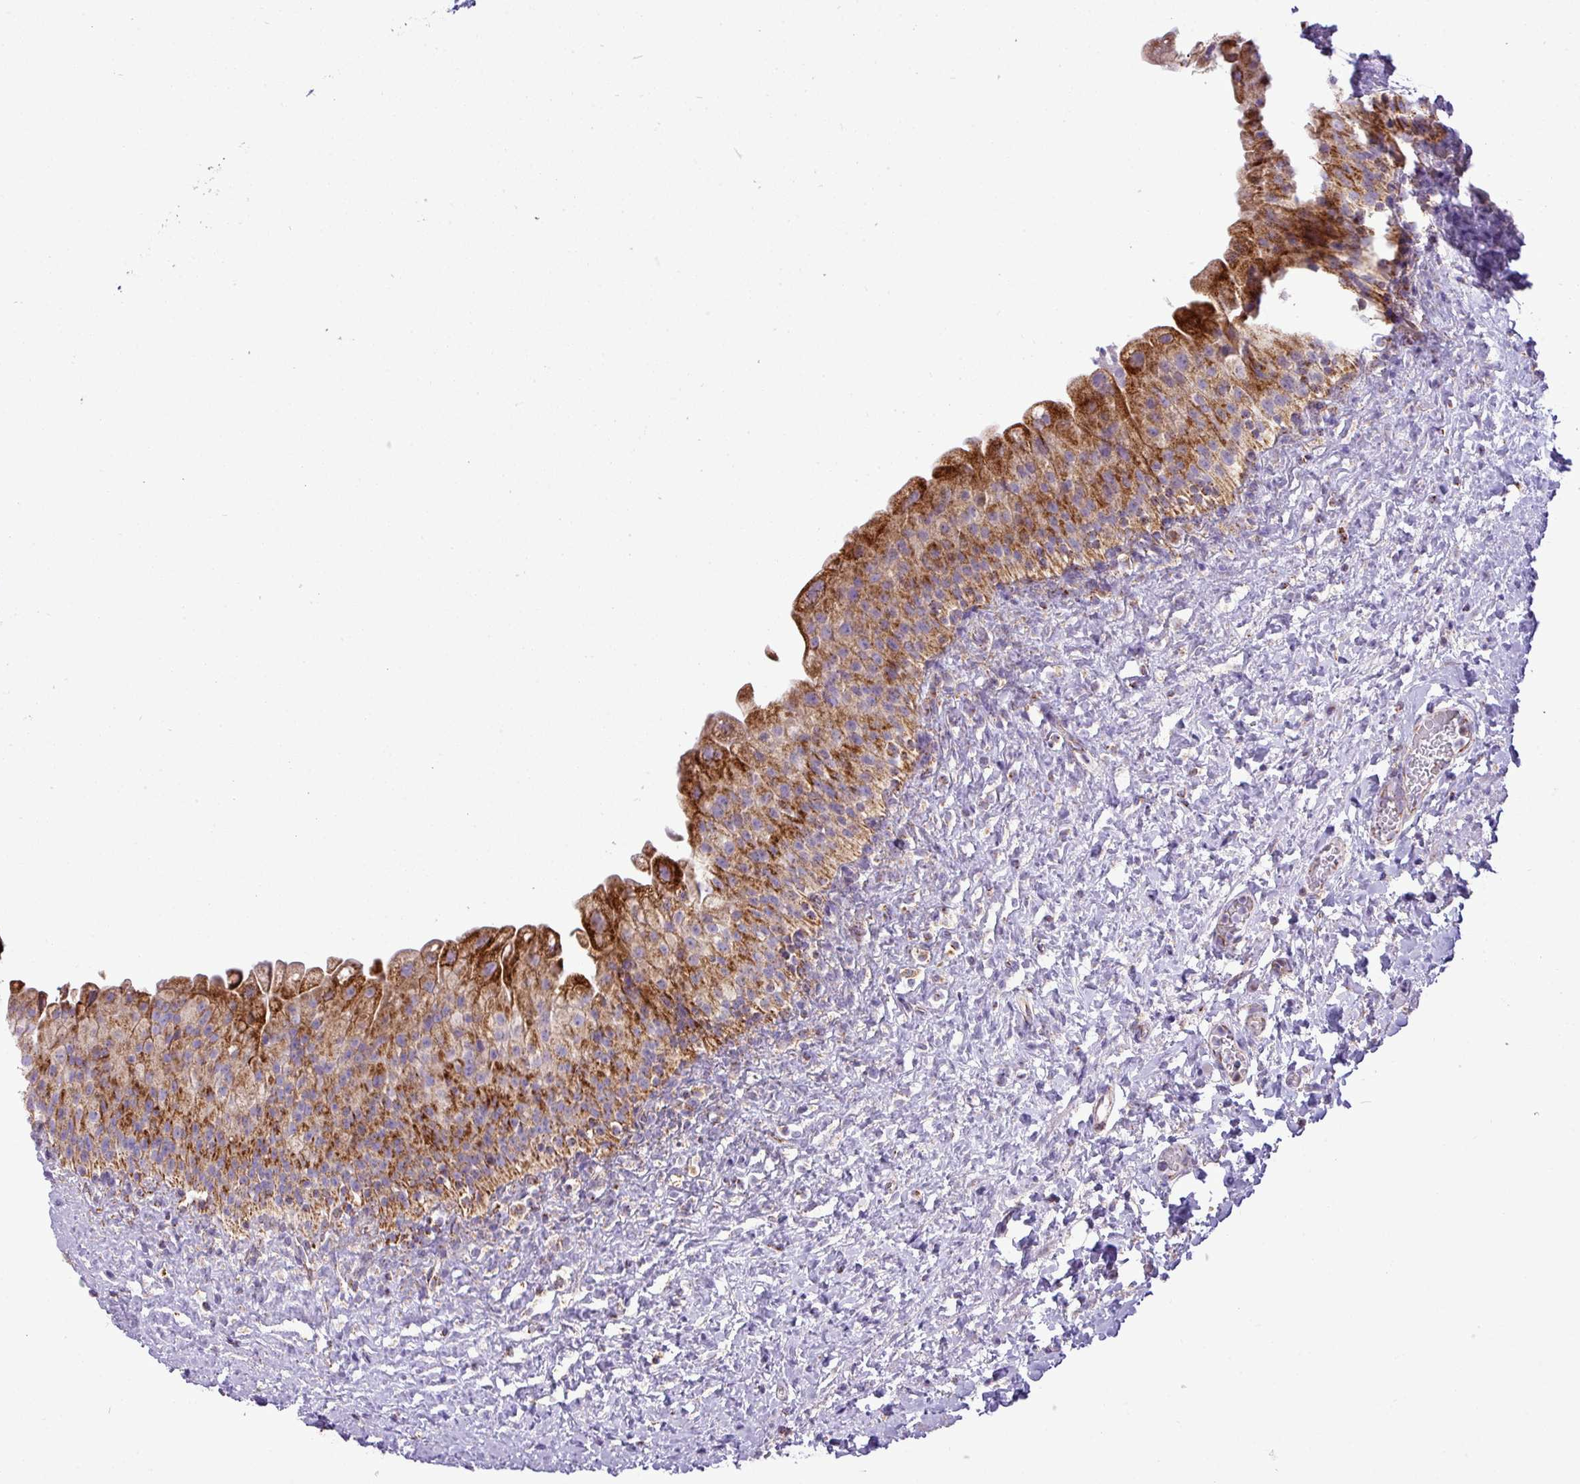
{"staining": {"intensity": "strong", "quantity": ">75%", "location": "cytoplasmic/membranous"}, "tissue": "urinary bladder", "cell_type": "Urothelial cells", "image_type": "normal", "snomed": [{"axis": "morphology", "description": "Normal tissue, NOS"}, {"axis": "topography", "description": "Urinary bladder"}], "caption": "Immunohistochemistry of benign human urinary bladder exhibits high levels of strong cytoplasmic/membranous expression in approximately >75% of urothelial cells. Ihc stains the protein of interest in brown and the nuclei are stained blue.", "gene": "ZNF81", "patient": {"sex": "female", "age": 27}}